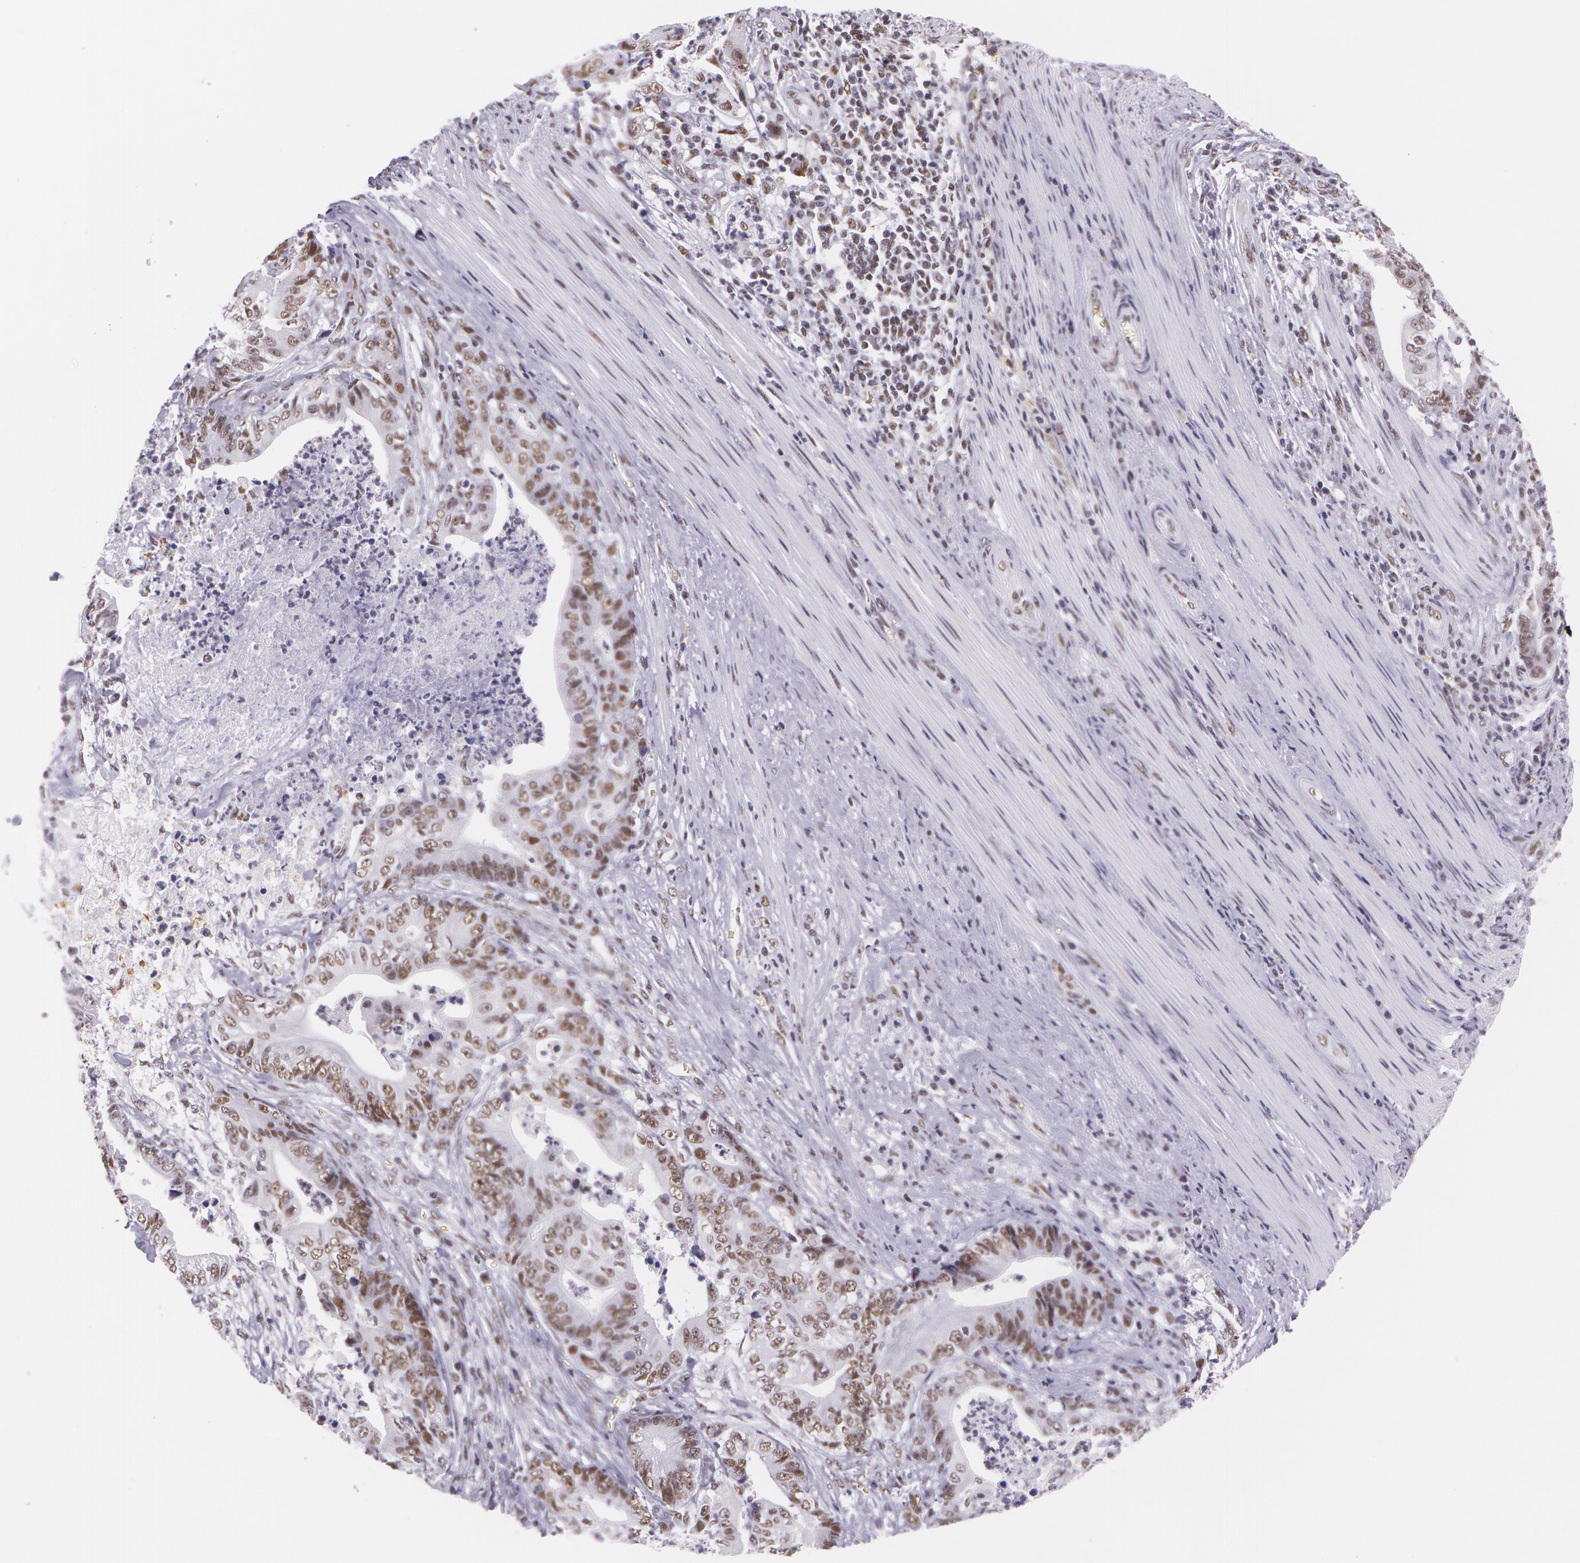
{"staining": {"intensity": "moderate", "quantity": "25%-75%", "location": "nuclear"}, "tissue": "stomach cancer", "cell_type": "Tumor cells", "image_type": "cancer", "snomed": [{"axis": "morphology", "description": "Adenocarcinoma, NOS"}, {"axis": "topography", "description": "Stomach, lower"}], "caption": "Immunohistochemical staining of human stomach cancer reveals moderate nuclear protein expression in about 25%-75% of tumor cells. The protein of interest is stained brown, and the nuclei are stained in blue (DAB (3,3'-diaminobenzidine) IHC with brightfield microscopy, high magnification).", "gene": "NBN", "patient": {"sex": "female", "age": 86}}